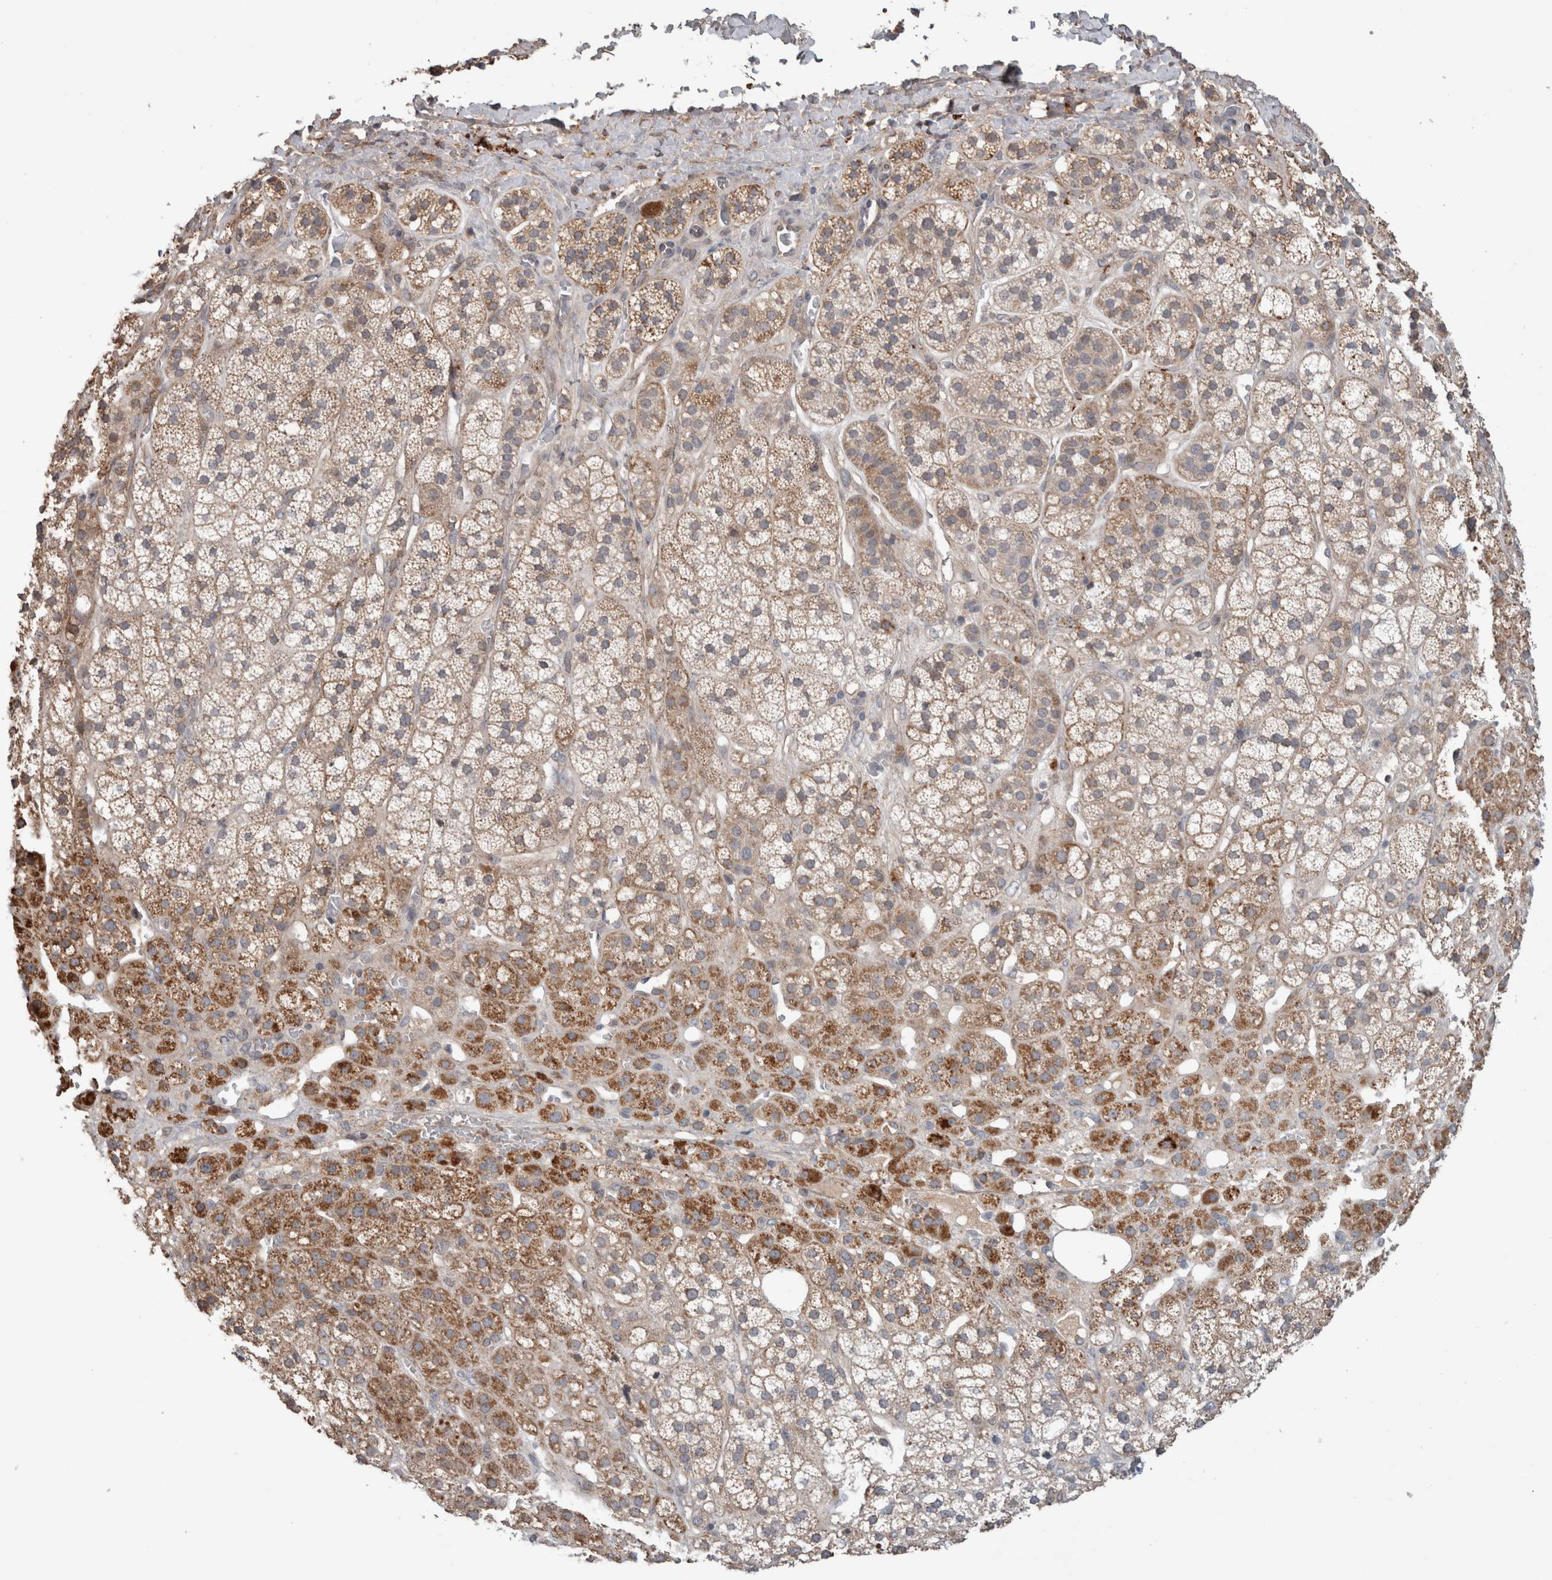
{"staining": {"intensity": "moderate", "quantity": ">75%", "location": "cytoplasmic/membranous"}, "tissue": "adrenal gland", "cell_type": "Glandular cells", "image_type": "normal", "snomed": [{"axis": "morphology", "description": "Normal tissue, NOS"}, {"axis": "topography", "description": "Adrenal gland"}], "caption": "Immunohistochemistry (DAB (3,3'-diaminobenzidine)) staining of benign human adrenal gland demonstrates moderate cytoplasmic/membranous protein expression in approximately >75% of glandular cells.", "gene": "TARBP1", "patient": {"sex": "male", "age": 56}}